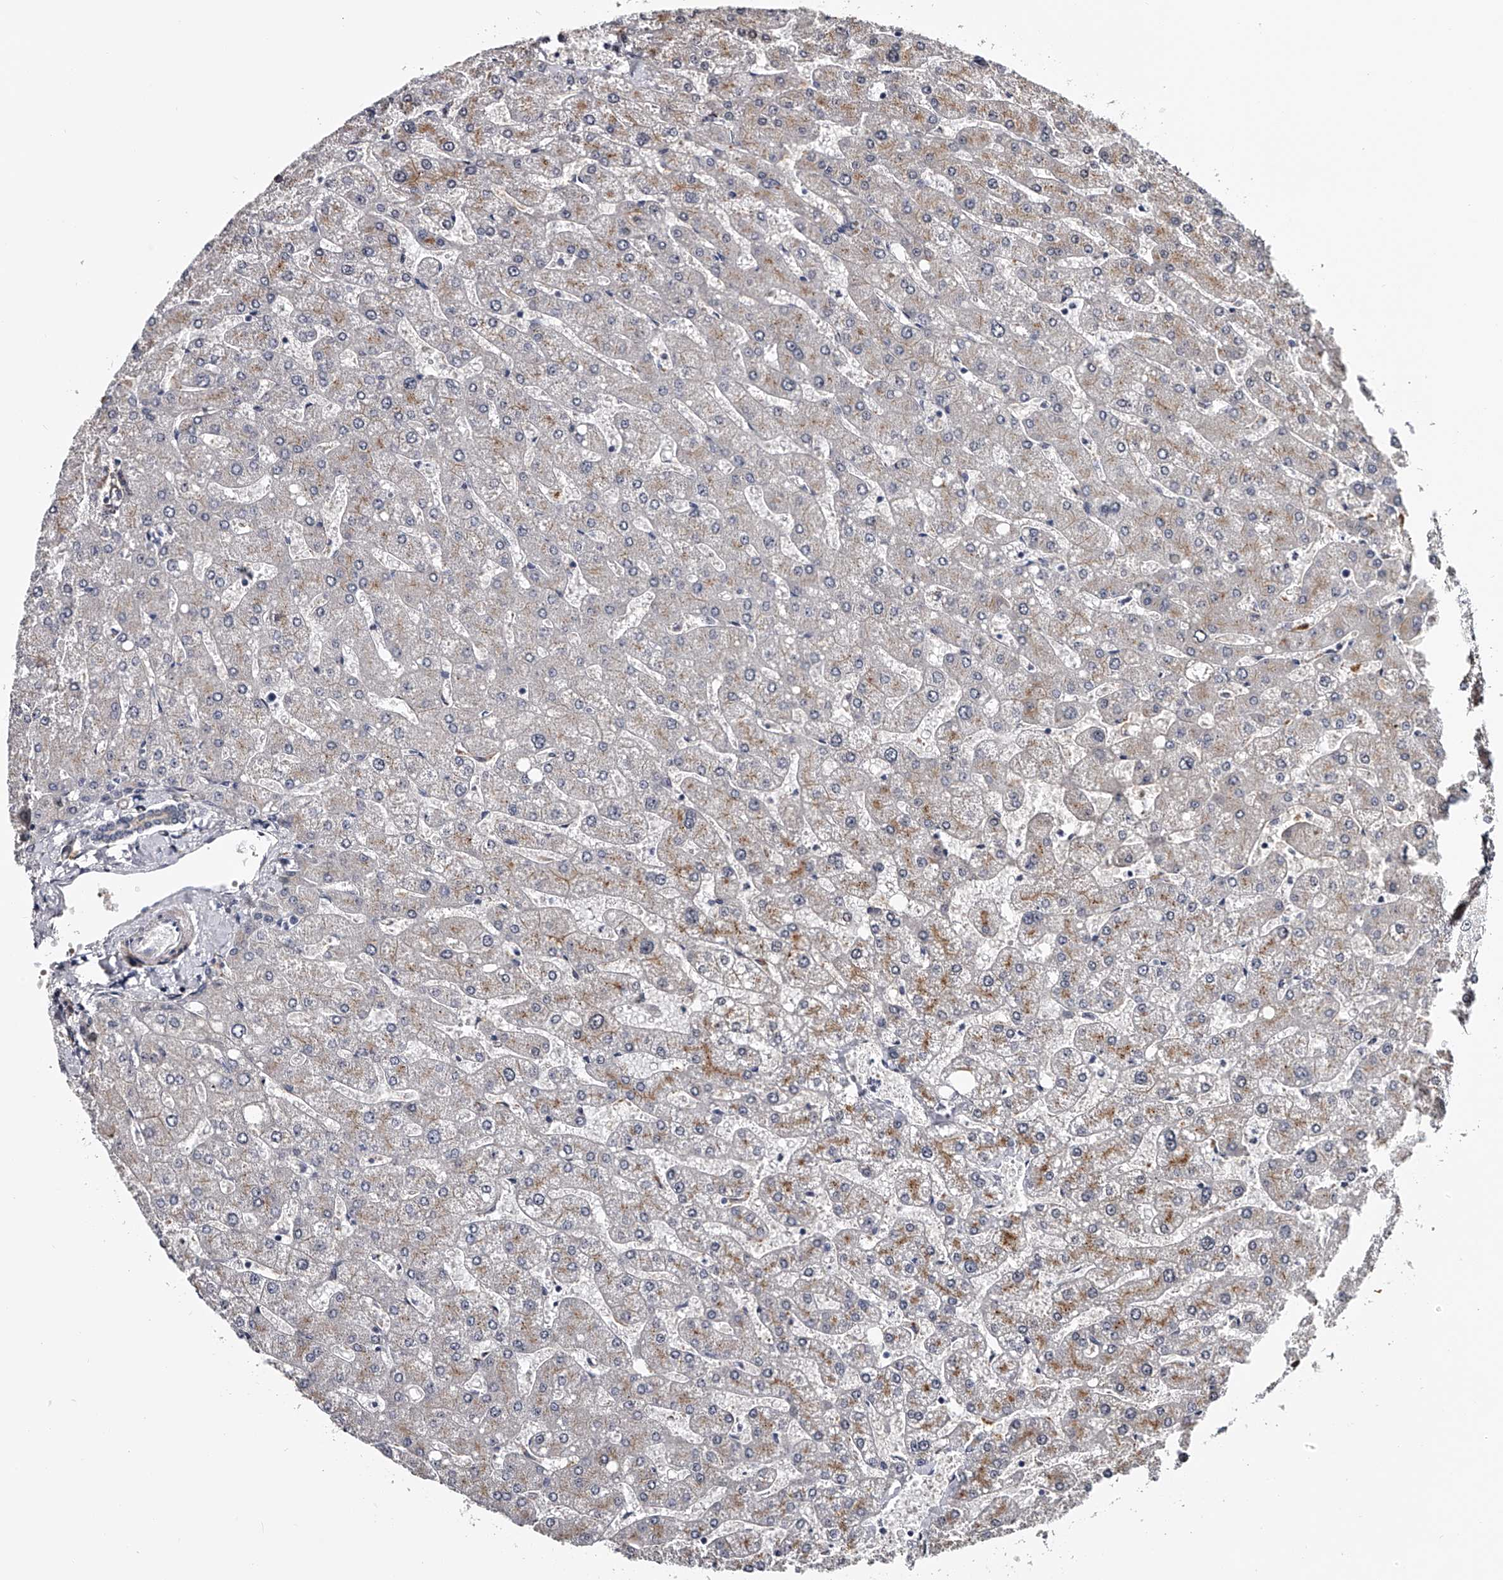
{"staining": {"intensity": "negative", "quantity": "none", "location": "none"}, "tissue": "liver", "cell_type": "Cholangiocytes", "image_type": "normal", "snomed": [{"axis": "morphology", "description": "Normal tissue, NOS"}, {"axis": "topography", "description": "Liver"}], "caption": "High power microscopy image of an immunohistochemistry histopathology image of unremarkable liver, revealing no significant positivity in cholangiocytes.", "gene": "MDN1", "patient": {"sex": "male", "age": 55}}